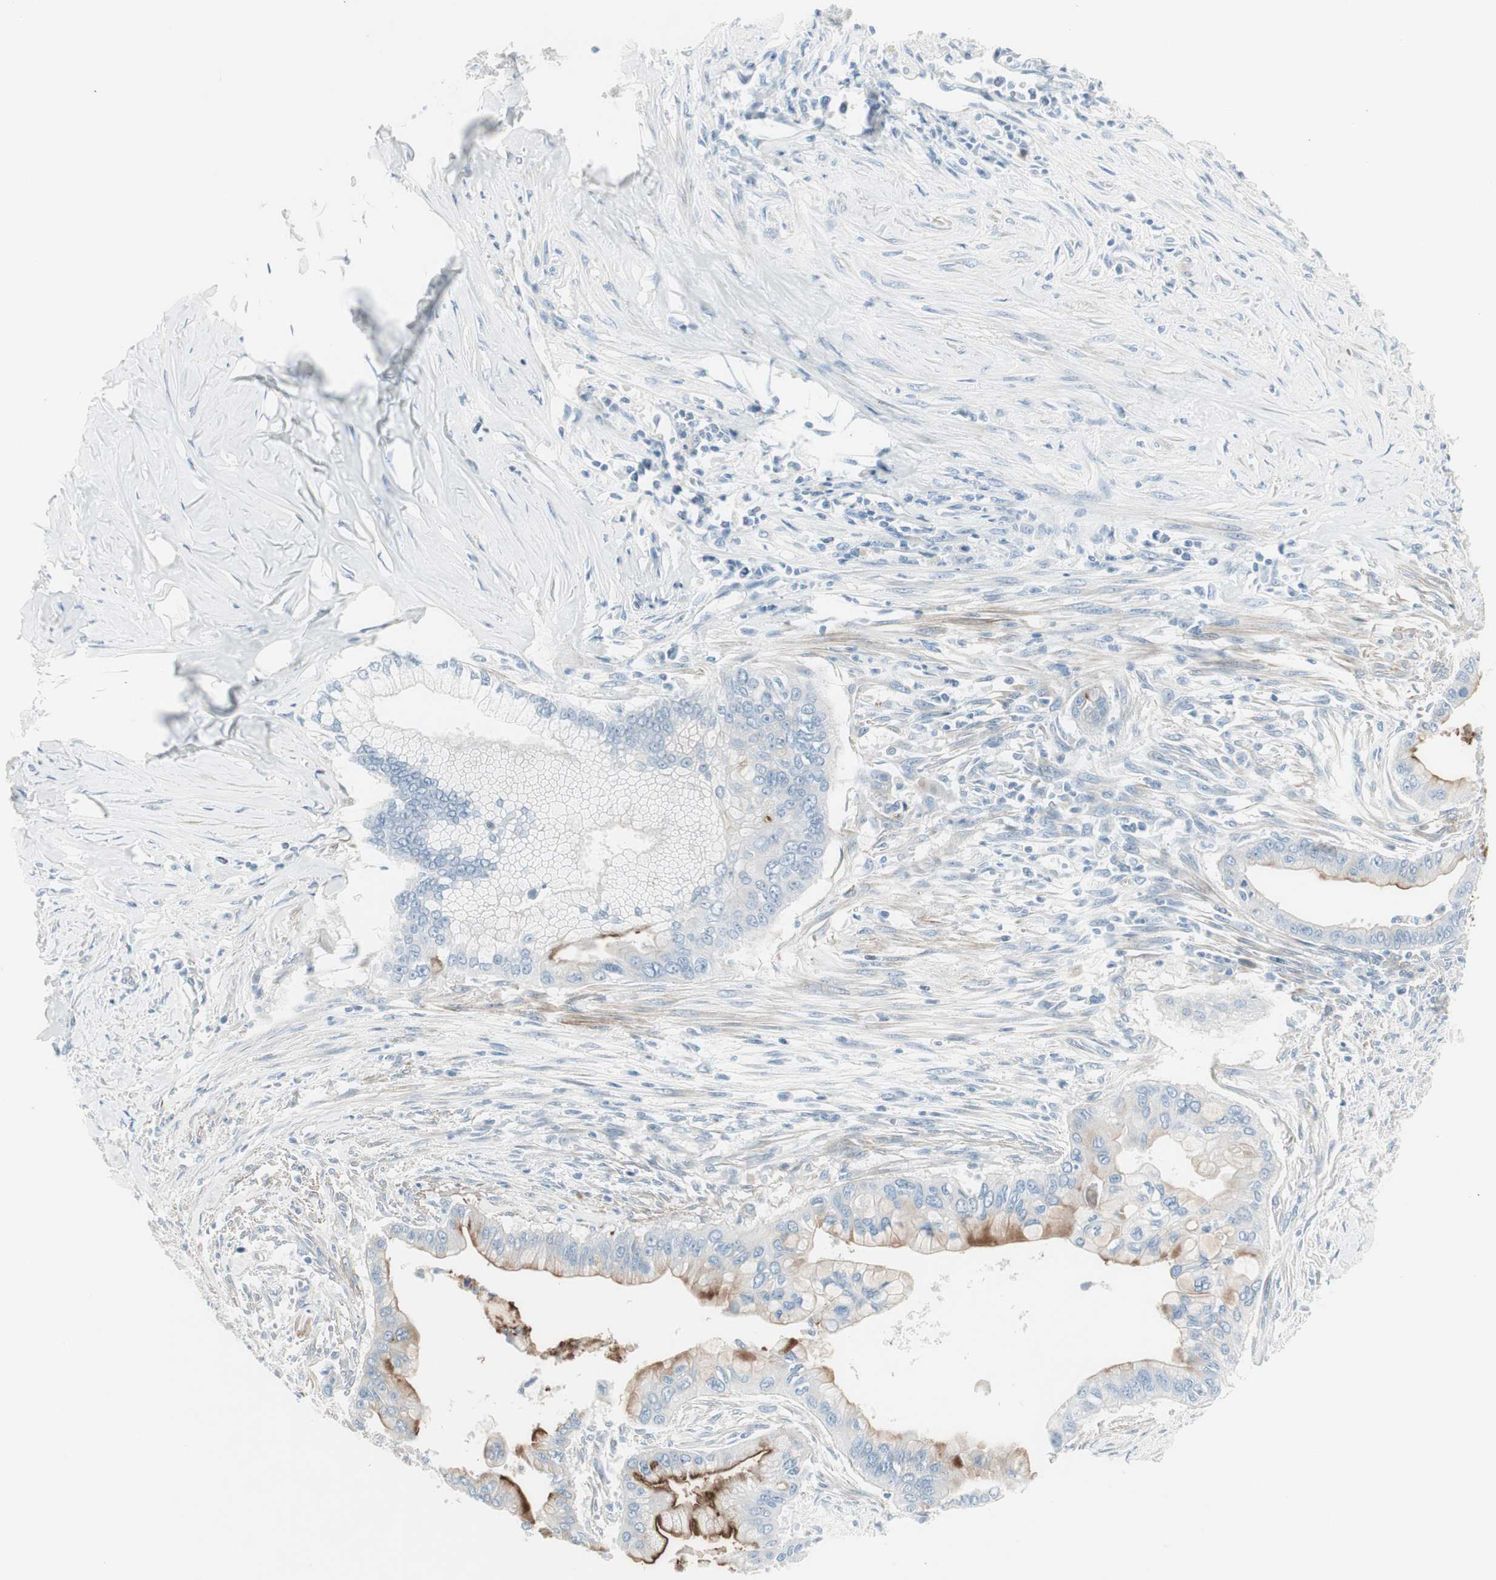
{"staining": {"intensity": "moderate", "quantity": "25%-75%", "location": "cytoplasmic/membranous"}, "tissue": "pancreatic cancer", "cell_type": "Tumor cells", "image_type": "cancer", "snomed": [{"axis": "morphology", "description": "Adenocarcinoma, NOS"}, {"axis": "topography", "description": "Pancreas"}], "caption": "Pancreatic adenocarcinoma stained with a protein marker displays moderate staining in tumor cells.", "gene": "CDHR5", "patient": {"sex": "male", "age": 59}}